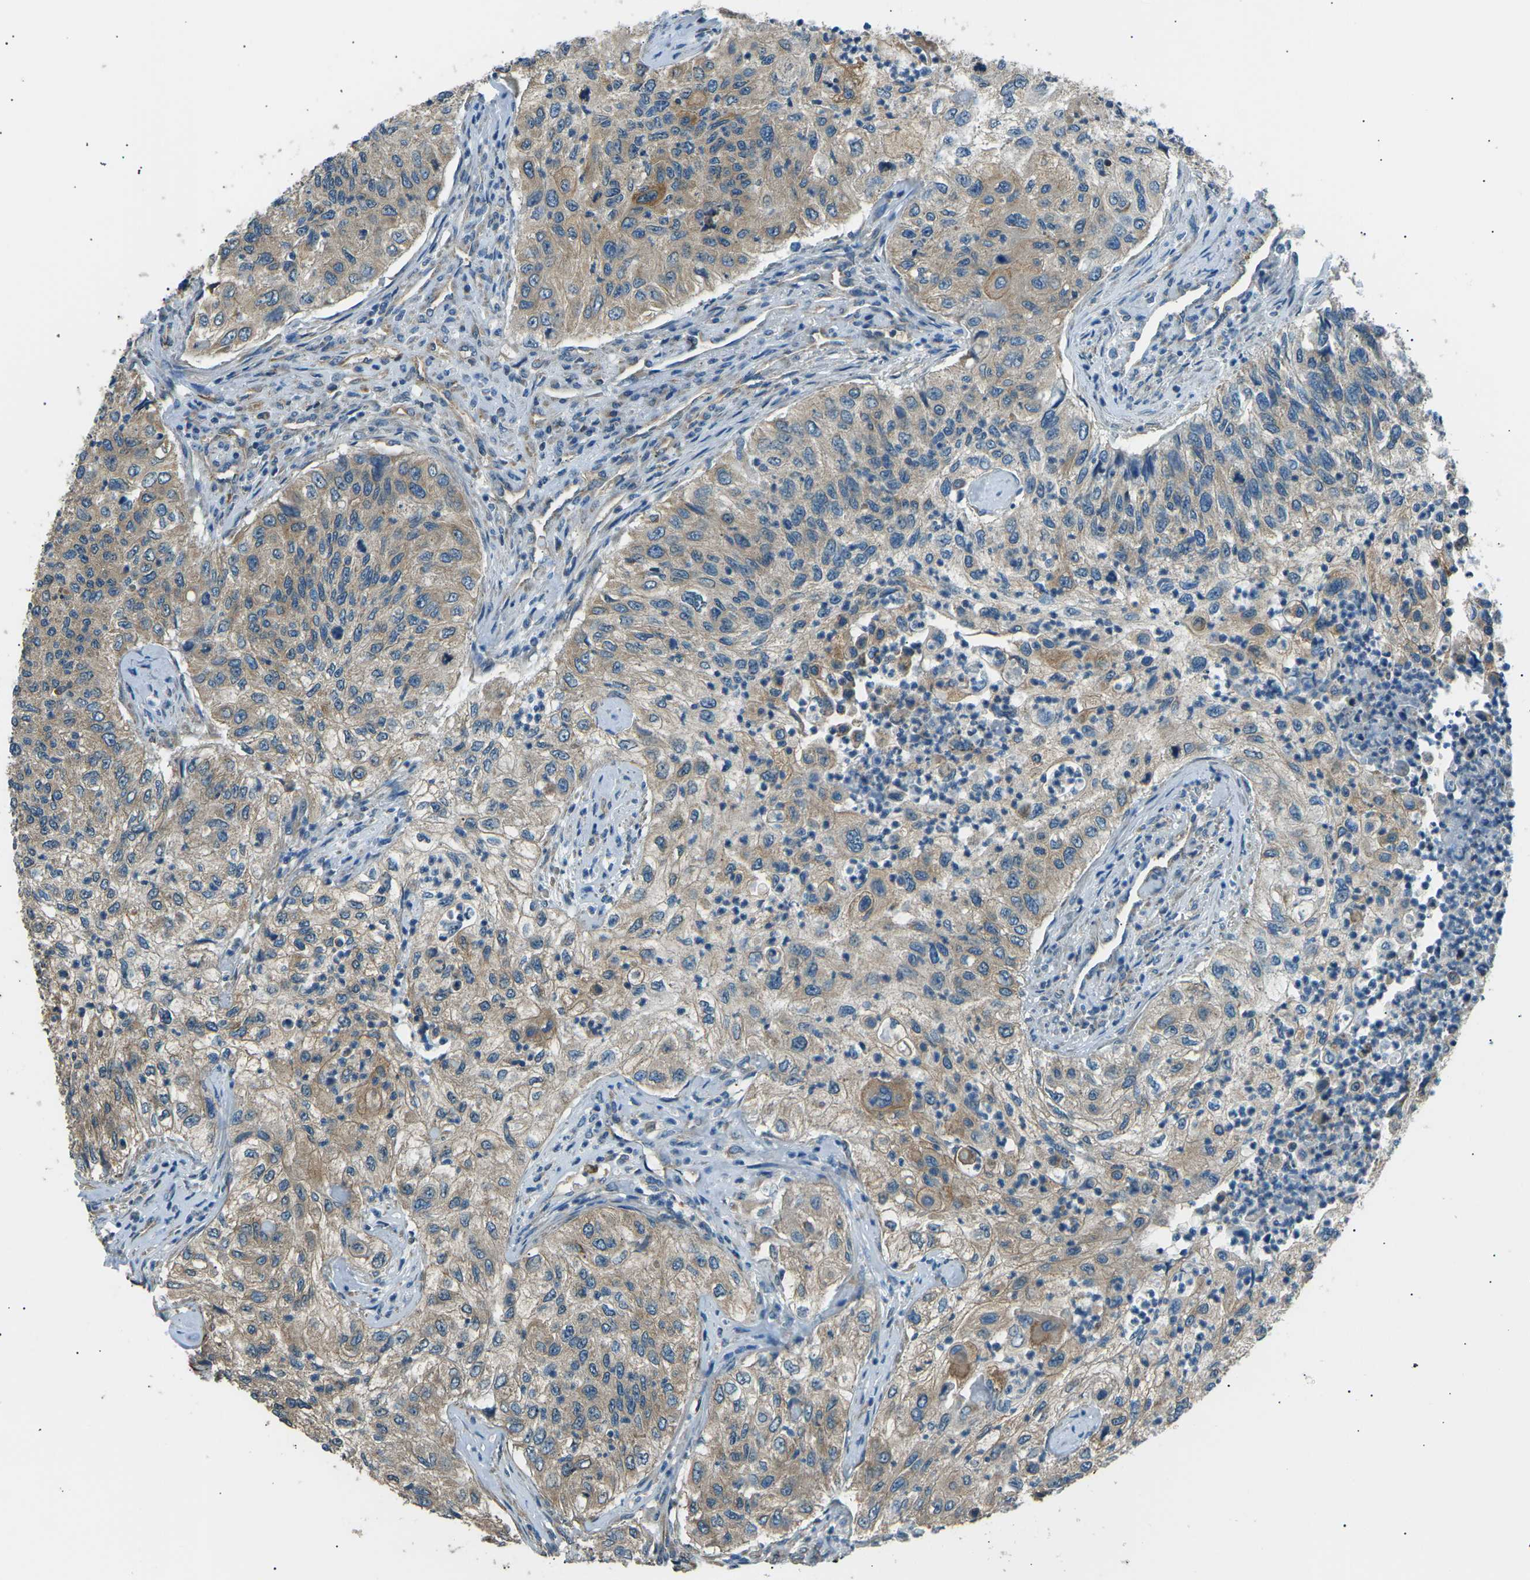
{"staining": {"intensity": "moderate", "quantity": ">75%", "location": "cytoplasmic/membranous"}, "tissue": "urothelial cancer", "cell_type": "Tumor cells", "image_type": "cancer", "snomed": [{"axis": "morphology", "description": "Urothelial carcinoma, High grade"}, {"axis": "topography", "description": "Urinary bladder"}], "caption": "Urothelial cancer was stained to show a protein in brown. There is medium levels of moderate cytoplasmic/membranous positivity in about >75% of tumor cells.", "gene": "SLK", "patient": {"sex": "female", "age": 60}}